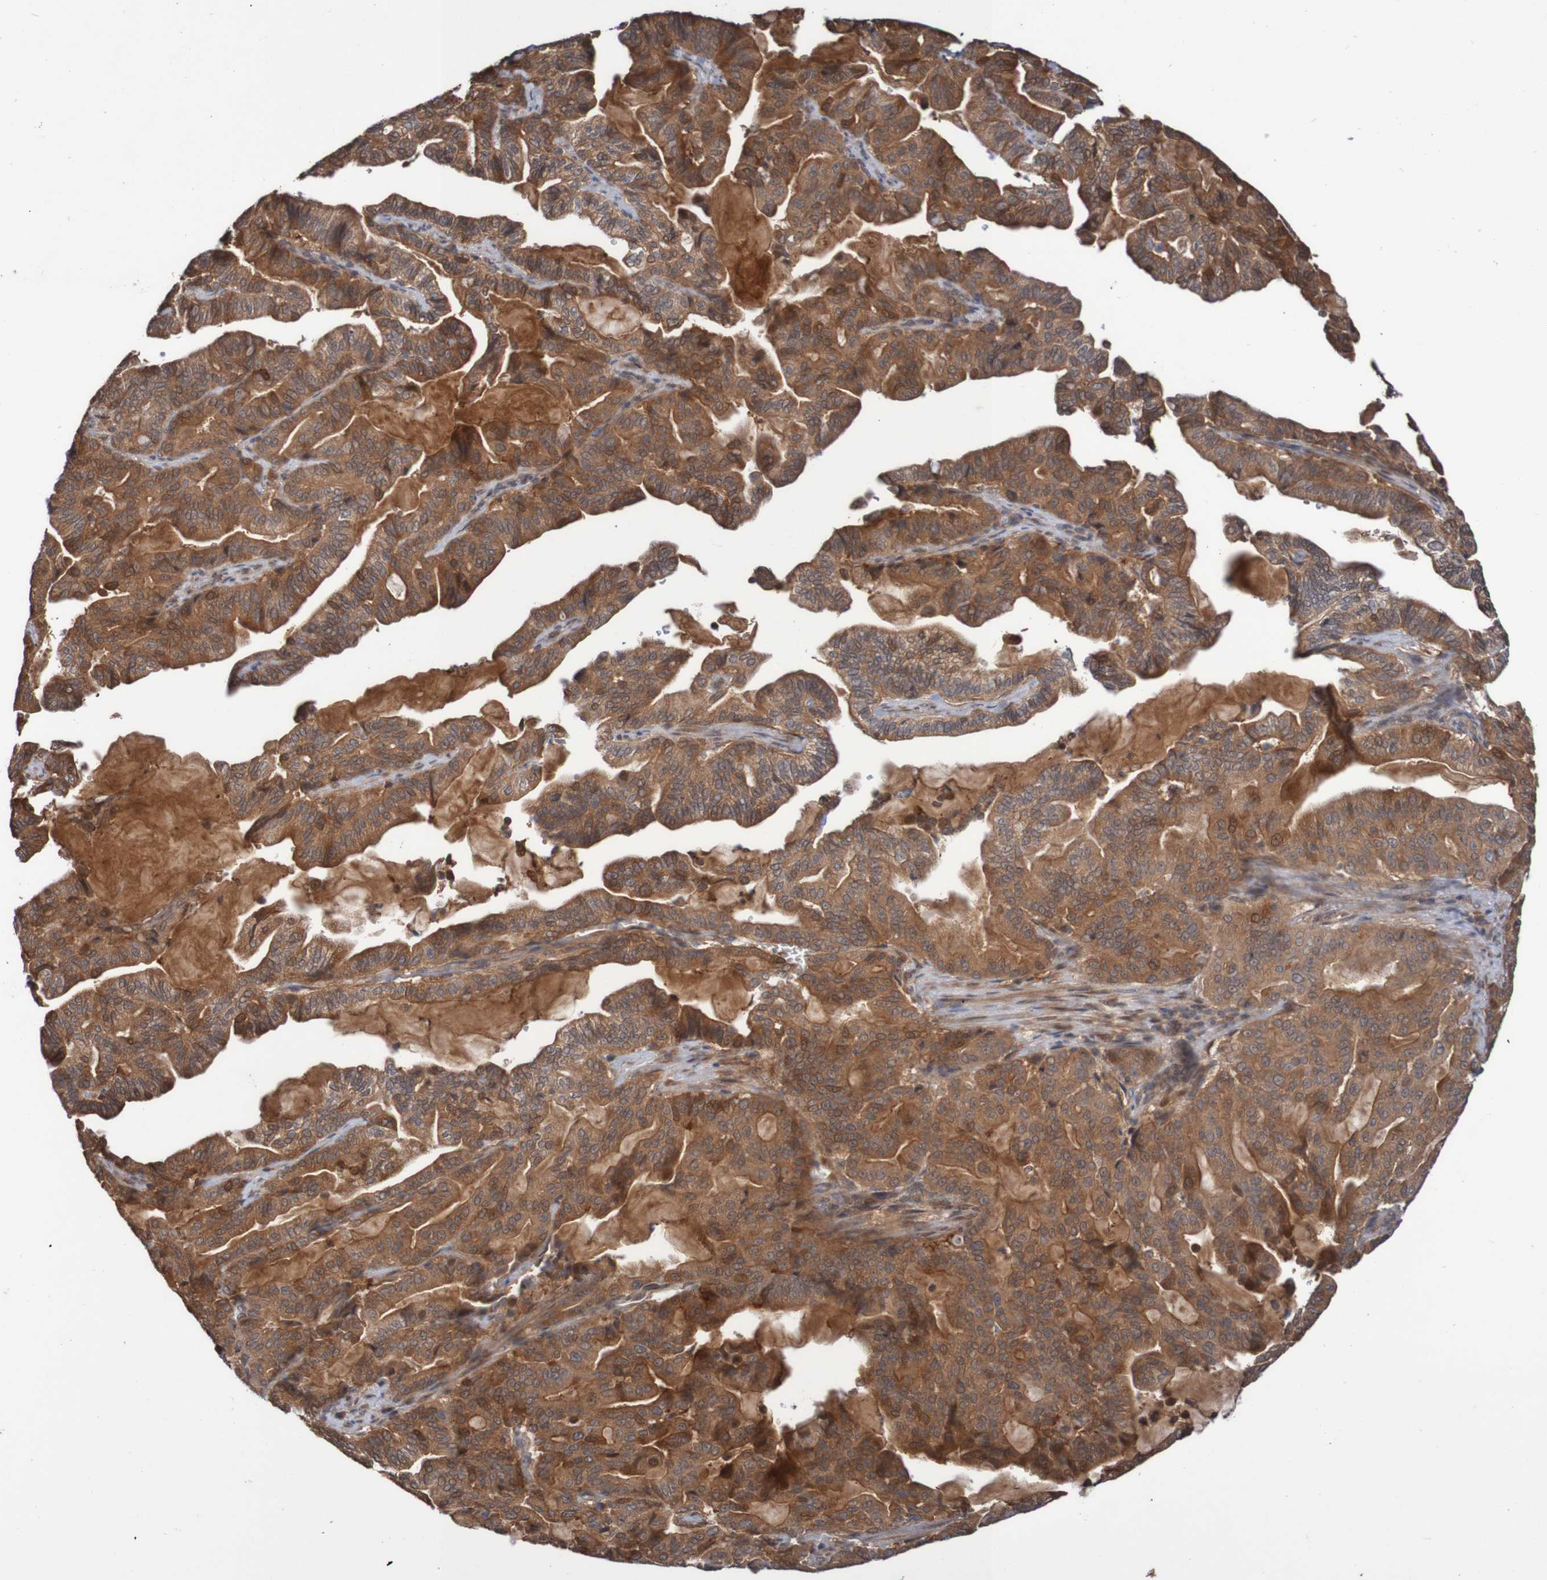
{"staining": {"intensity": "moderate", "quantity": ">75%", "location": "cytoplasmic/membranous"}, "tissue": "pancreatic cancer", "cell_type": "Tumor cells", "image_type": "cancer", "snomed": [{"axis": "morphology", "description": "Adenocarcinoma, NOS"}, {"axis": "topography", "description": "Pancreas"}], "caption": "This histopathology image demonstrates immunohistochemistry staining of human pancreatic cancer (adenocarcinoma), with medium moderate cytoplasmic/membranous expression in approximately >75% of tumor cells.", "gene": "PHPT1", "patient": {"sex": "male", "age": 63}}